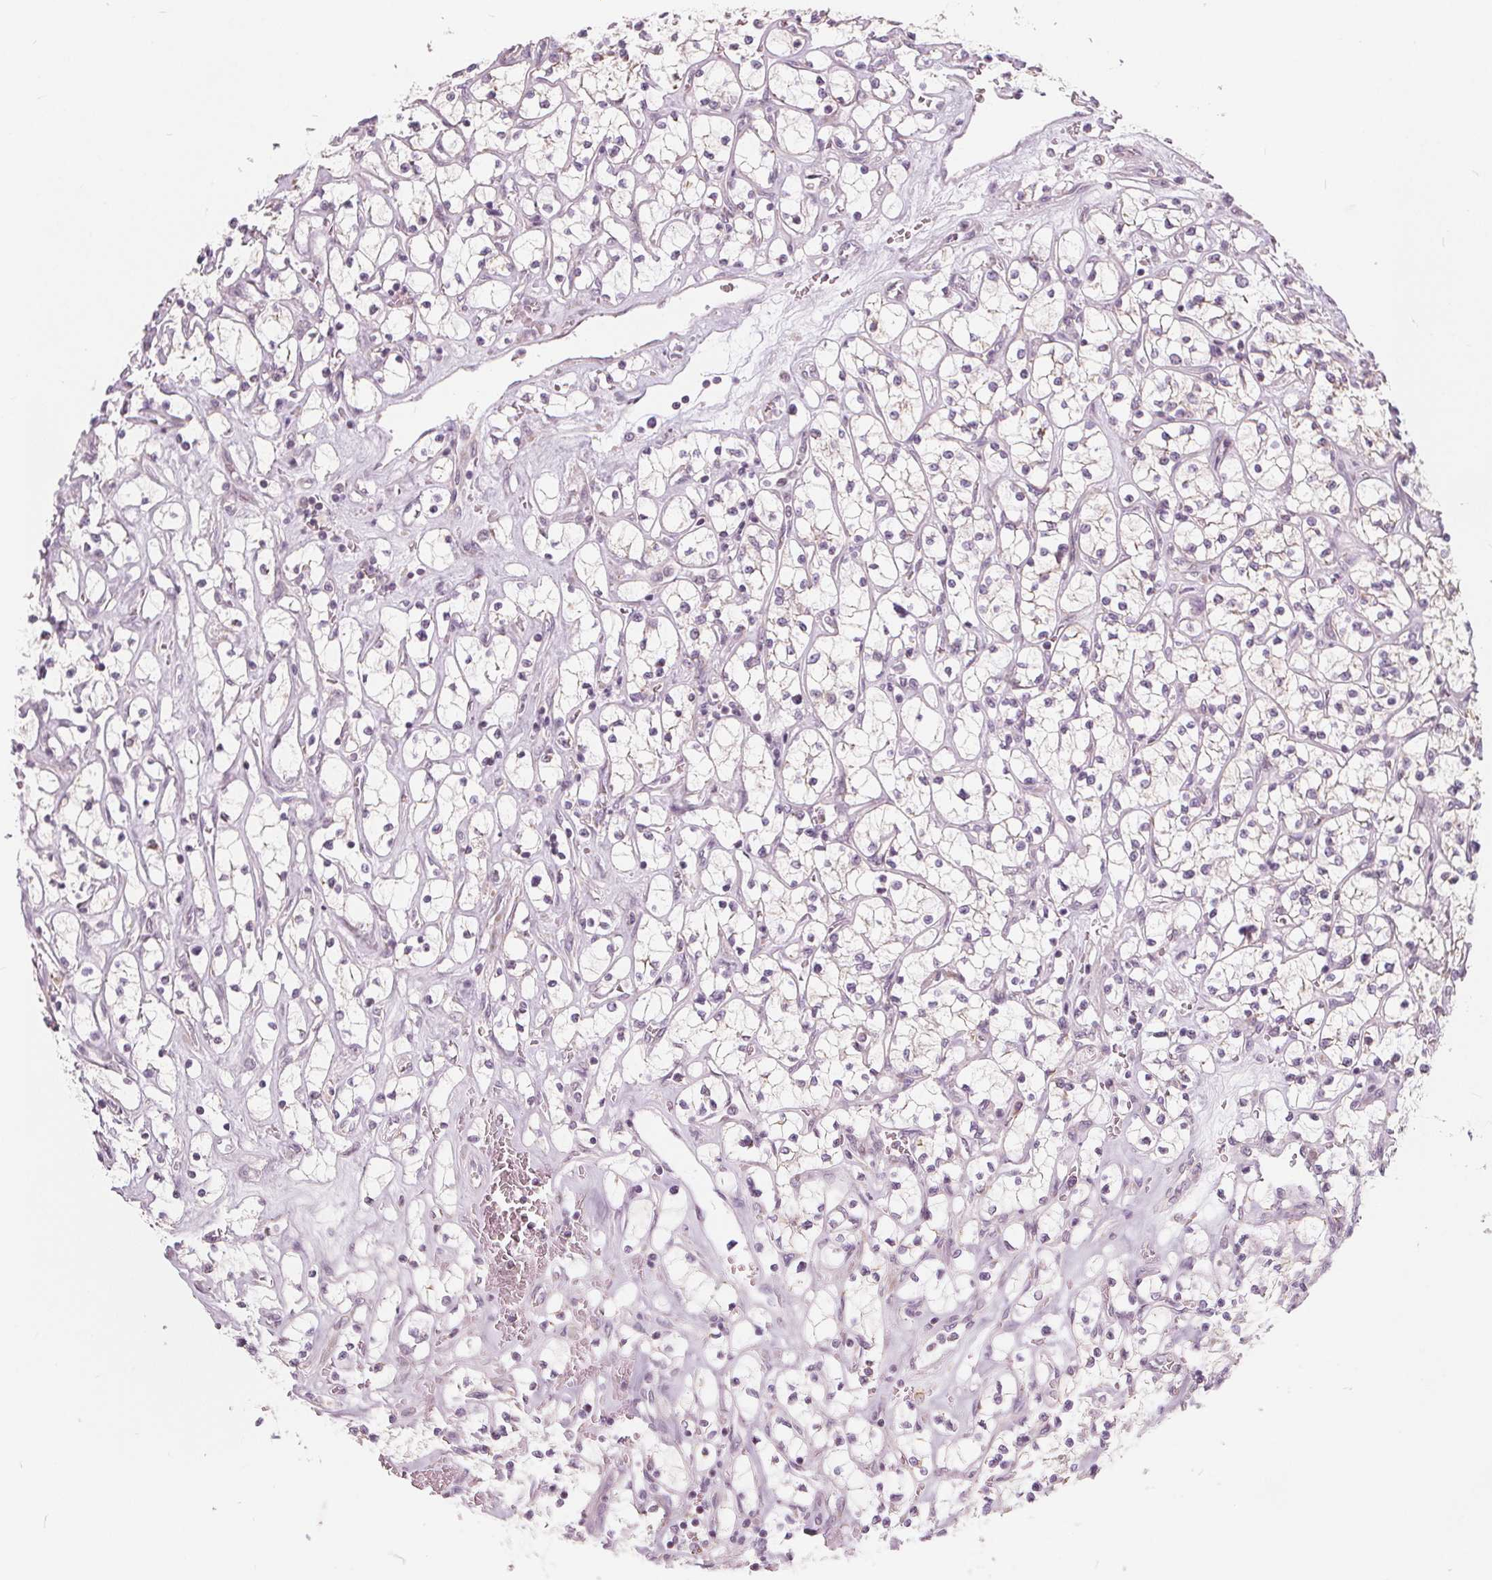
{"staining": {"intensity": "negative", "quantity": "none", "location": "none"}, "tissue": "renal cancer", "cell_type": "Tumor cells", "image_type": "cancer", "snomed": [{"axis": "morphology", "description": "Adenocarcinoma, NOS"}, {"axis": "topography", "description": "Kidney"}], "caption": "This is an immunohistochemistry (IHC) histopathology image of human renal adenocarcinoma. There is no expression in tumor cells.", "gene": "NUP210L", "patient": {"sex": "female", "age": 64}}